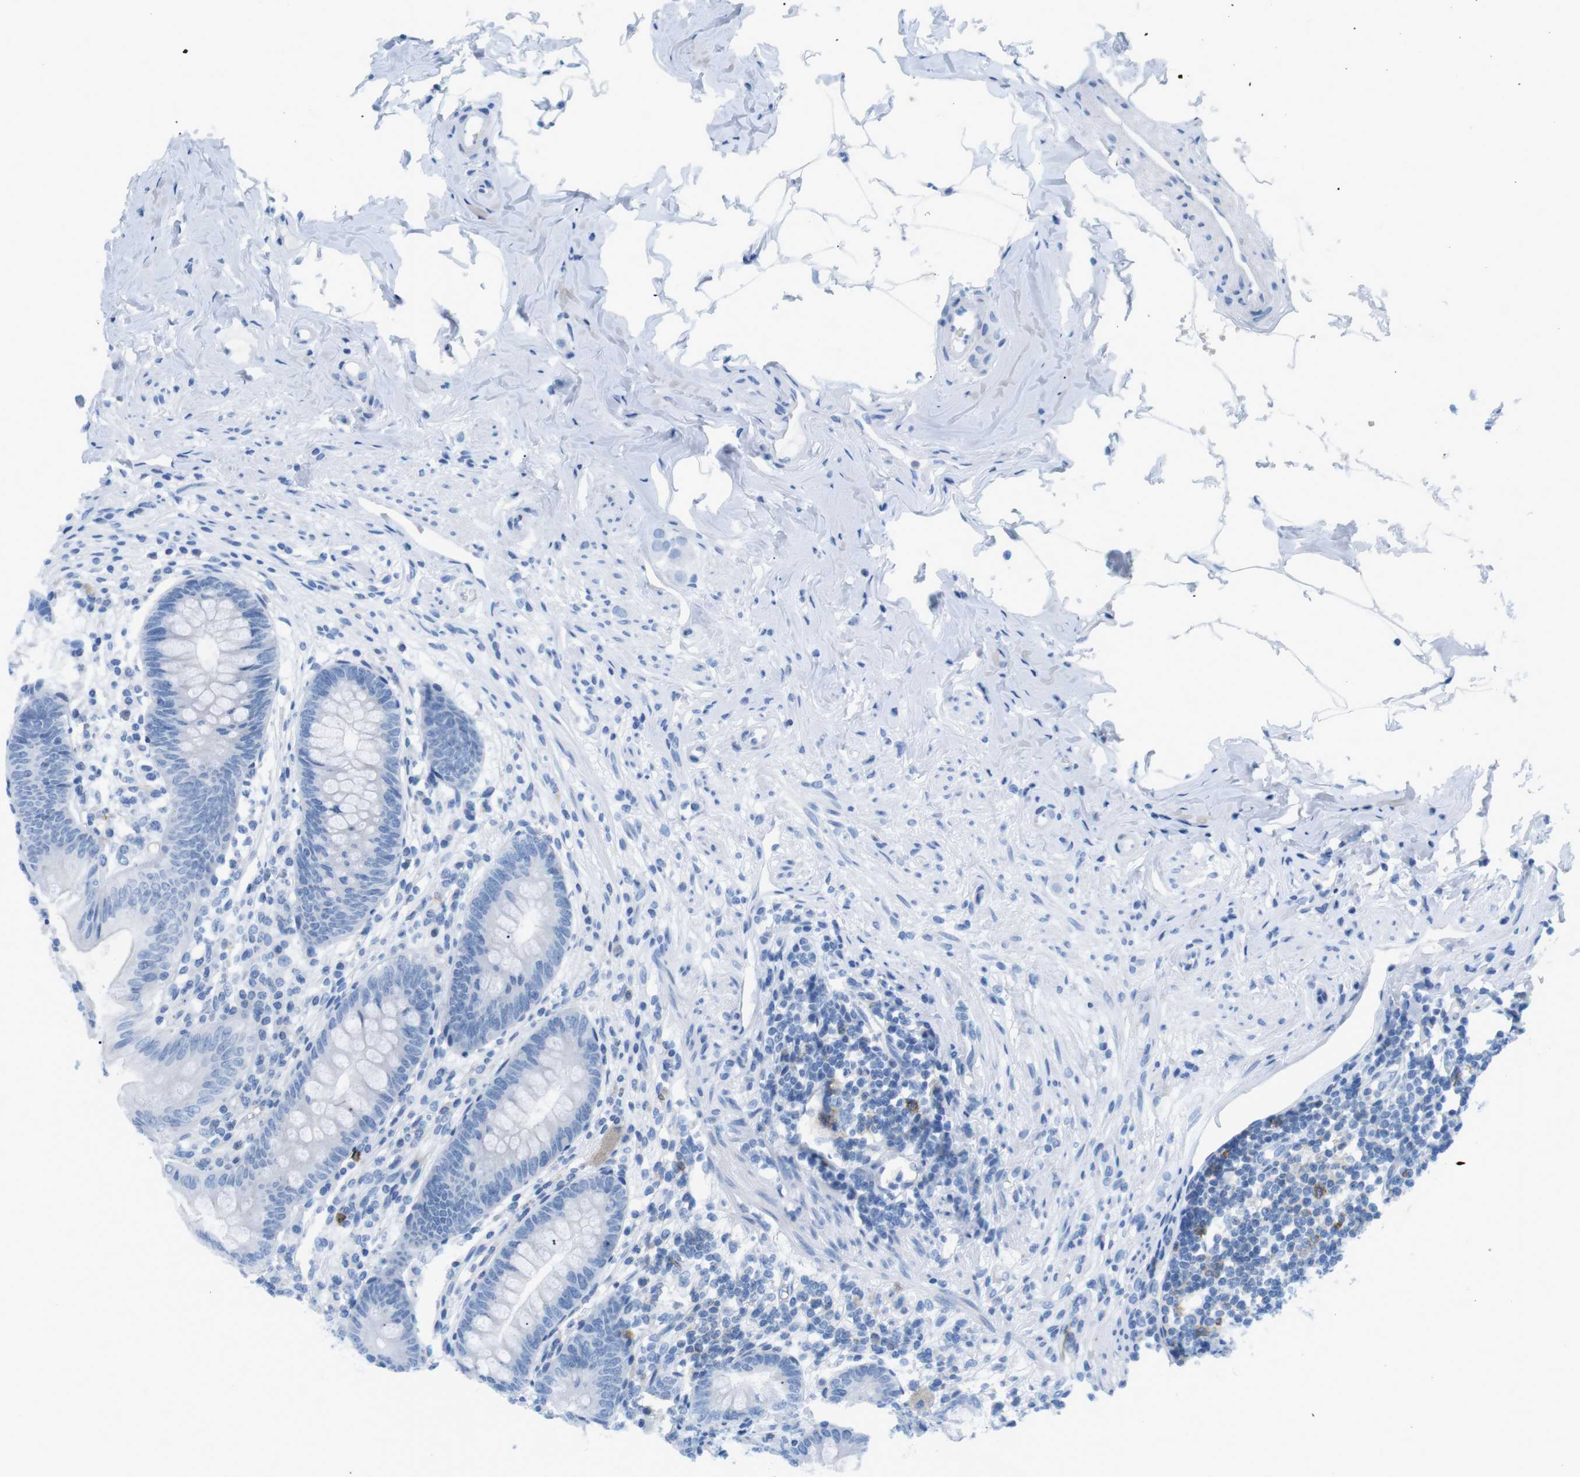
{"staining": {"intensity": "negative", "quantity": "none", "location": "none"}, "tissue": "appendix", "cell_type": "Glandular cells", "image_type": "normal", "snomed": [{"axis": "morphology", "description": "Normal tissue, NOS"}, {"axis": "topography", "description": "Appendix"}], "caption": "Glandular cells show no significant positivity in normal appendix. (Stains: DAB (3,3'-diaminobenzidine) IHC with hematoxylin counter stain, Microscopy: brightfield microscopy at high magnification).", "gene": "TNFRSF4", "patient": {"sex": "male", "age": 56}}